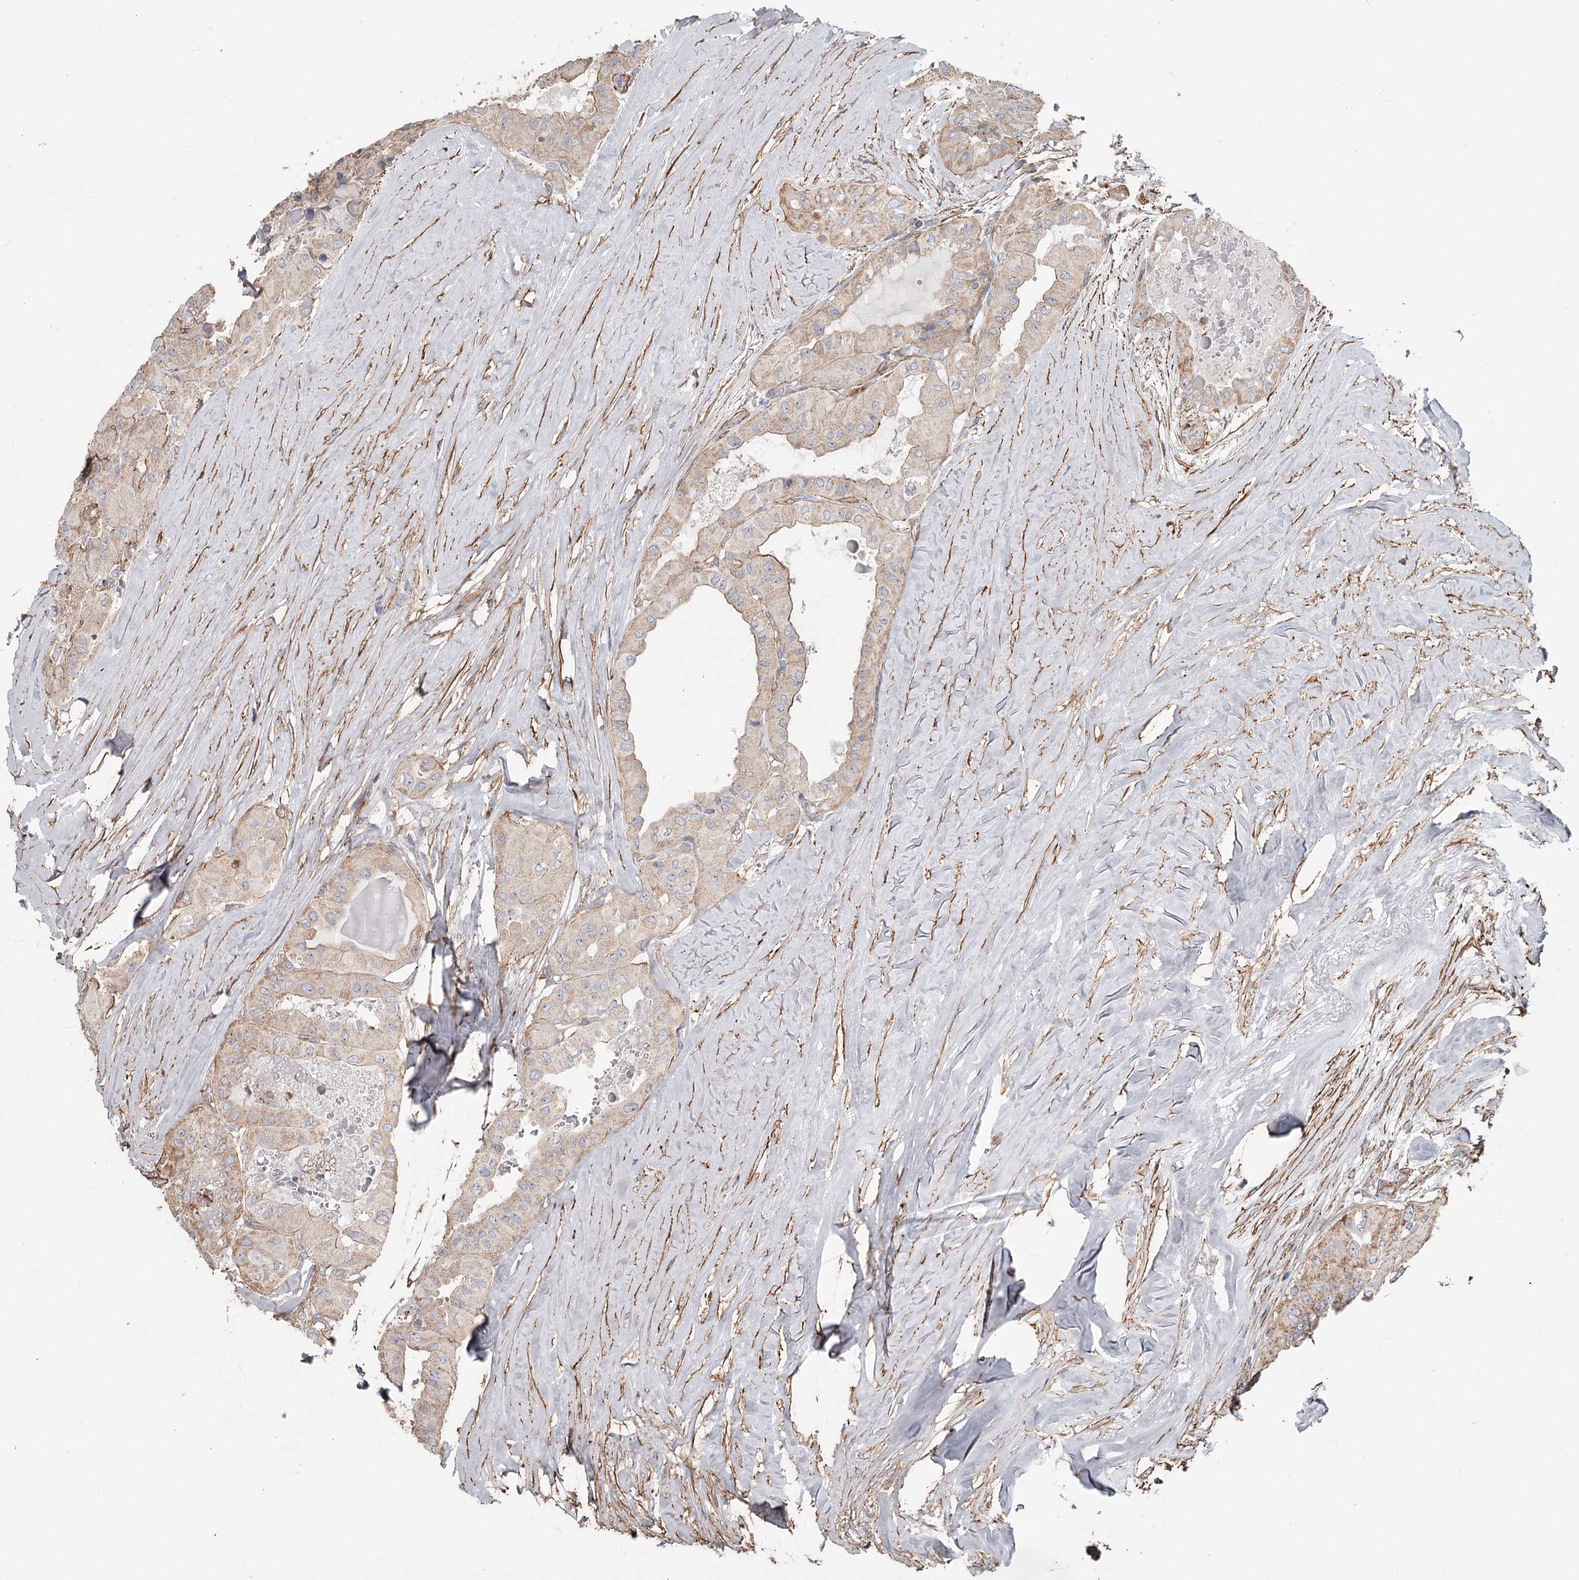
{"staining": {"intensity": "weak", "quantity": ">75%", "location": "cytoplasmic/membranous"}, "tissue": "thyroid cancer", "cell_type": "Tumor cells", "image_type": "cancer", "snomed": [{"axis": "morphology", "description": "Papillary adenocarcinoma, NOS"}, {"axis": "topography", "description": "Thyroid gland"}], "caption": "DAB immunohistochemical staining of thyroid papillary adenocarcinoma exhibits weak cytoplasmic/membranous protein staining in approximately >75% of tumor cells.", "gene": "DHRS9", "patient": {"sex": "female", "age": 59}}